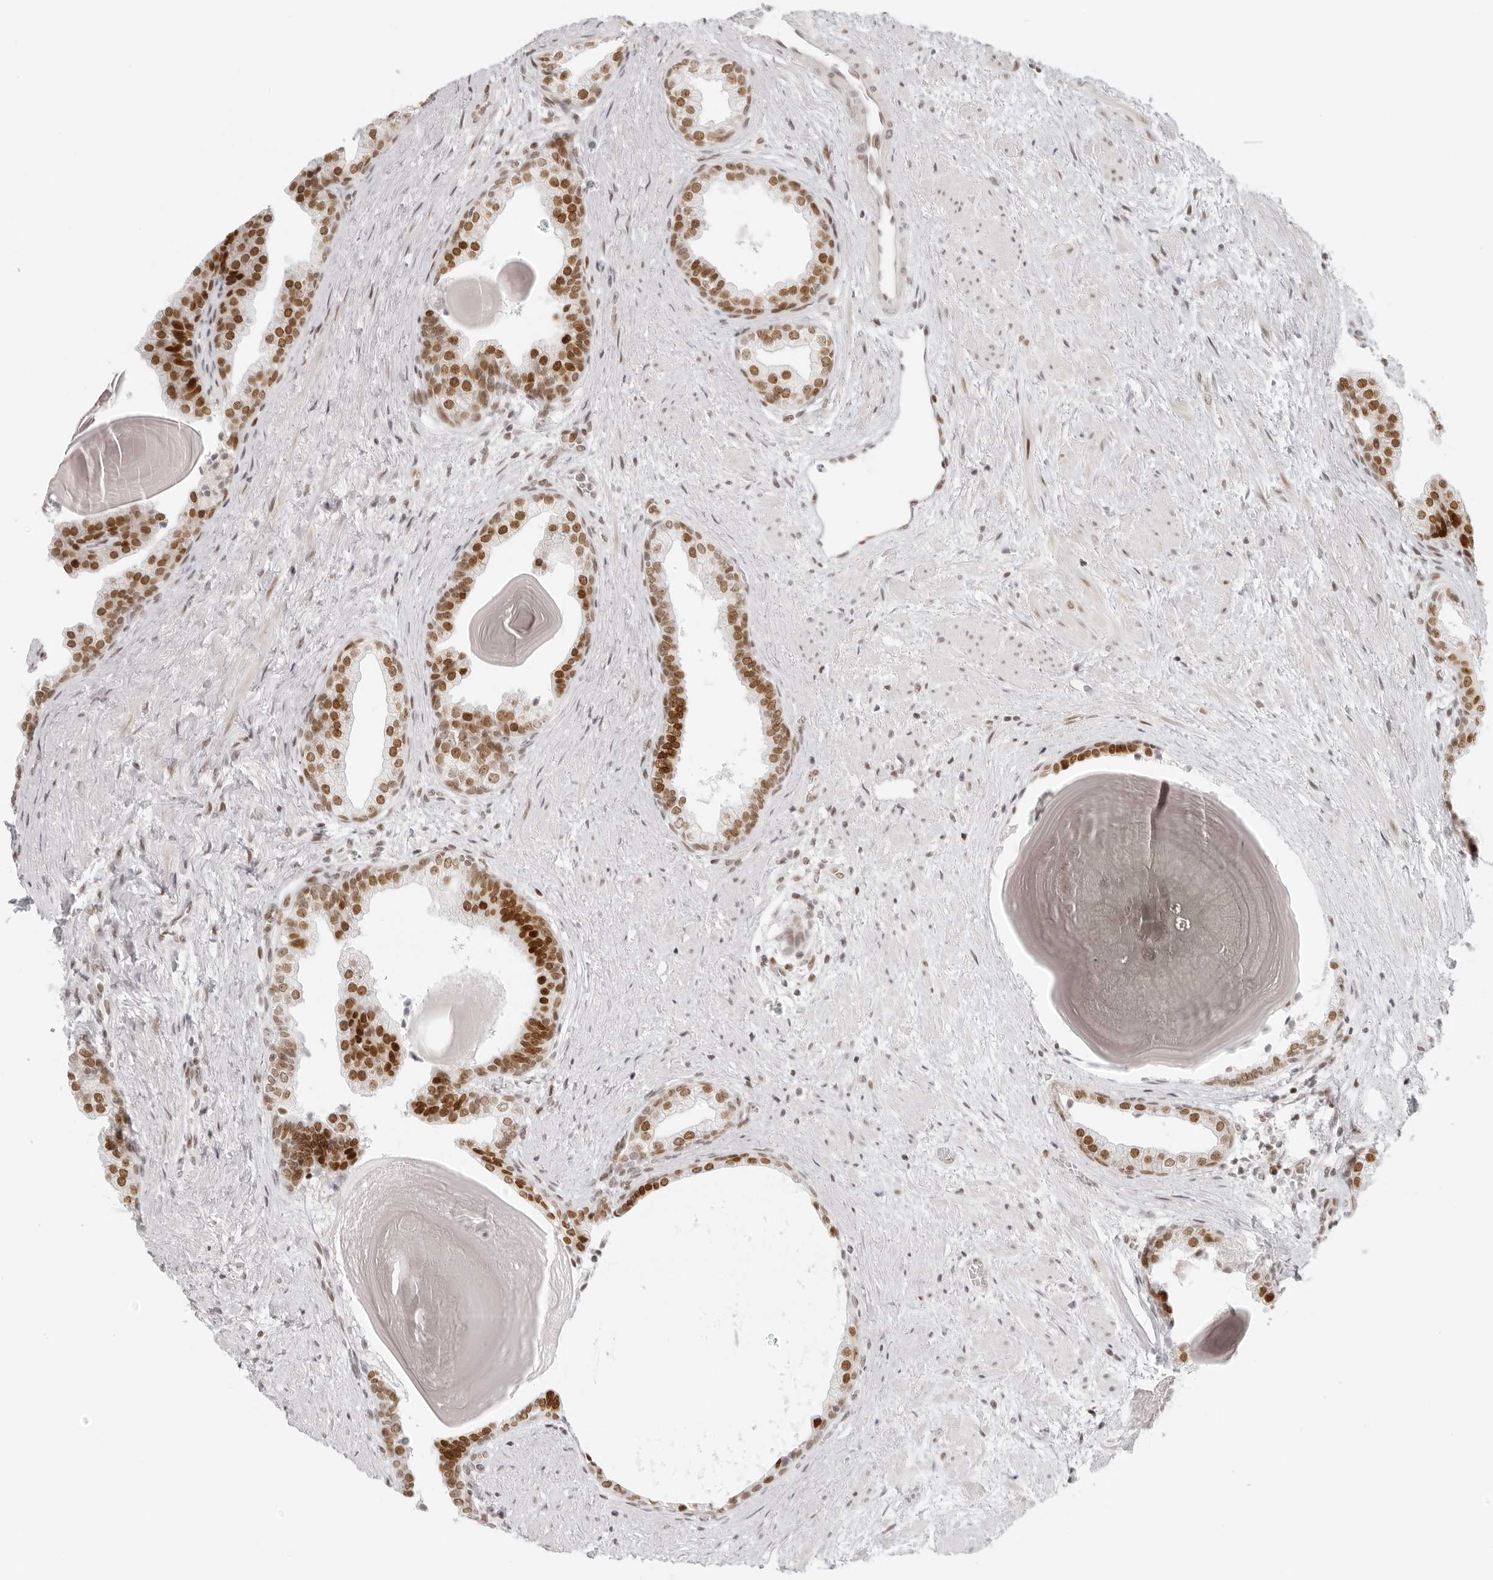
{"staining": {"intensity": "moderate", "quantity": ">75%", "location": "nuclear"}, "tissue": "prostate", "cell_type": "Glandular cells", "image_type": "normal", "snomed": [{"axis": "morphology", "description": "Normal tissue, NOS"}, {"axis": "topography", "description": "Prostate"}], "caption": "The image reveals immunohistochemical staining of benign prostate. There is moderate nuclear positivity is identified in approximately >75% of glandular cells. The protein is shown in brown color, while the nuclei are stained blue.", "gene": "RCC1", "patient": {"sex": "male", "age": 48}}